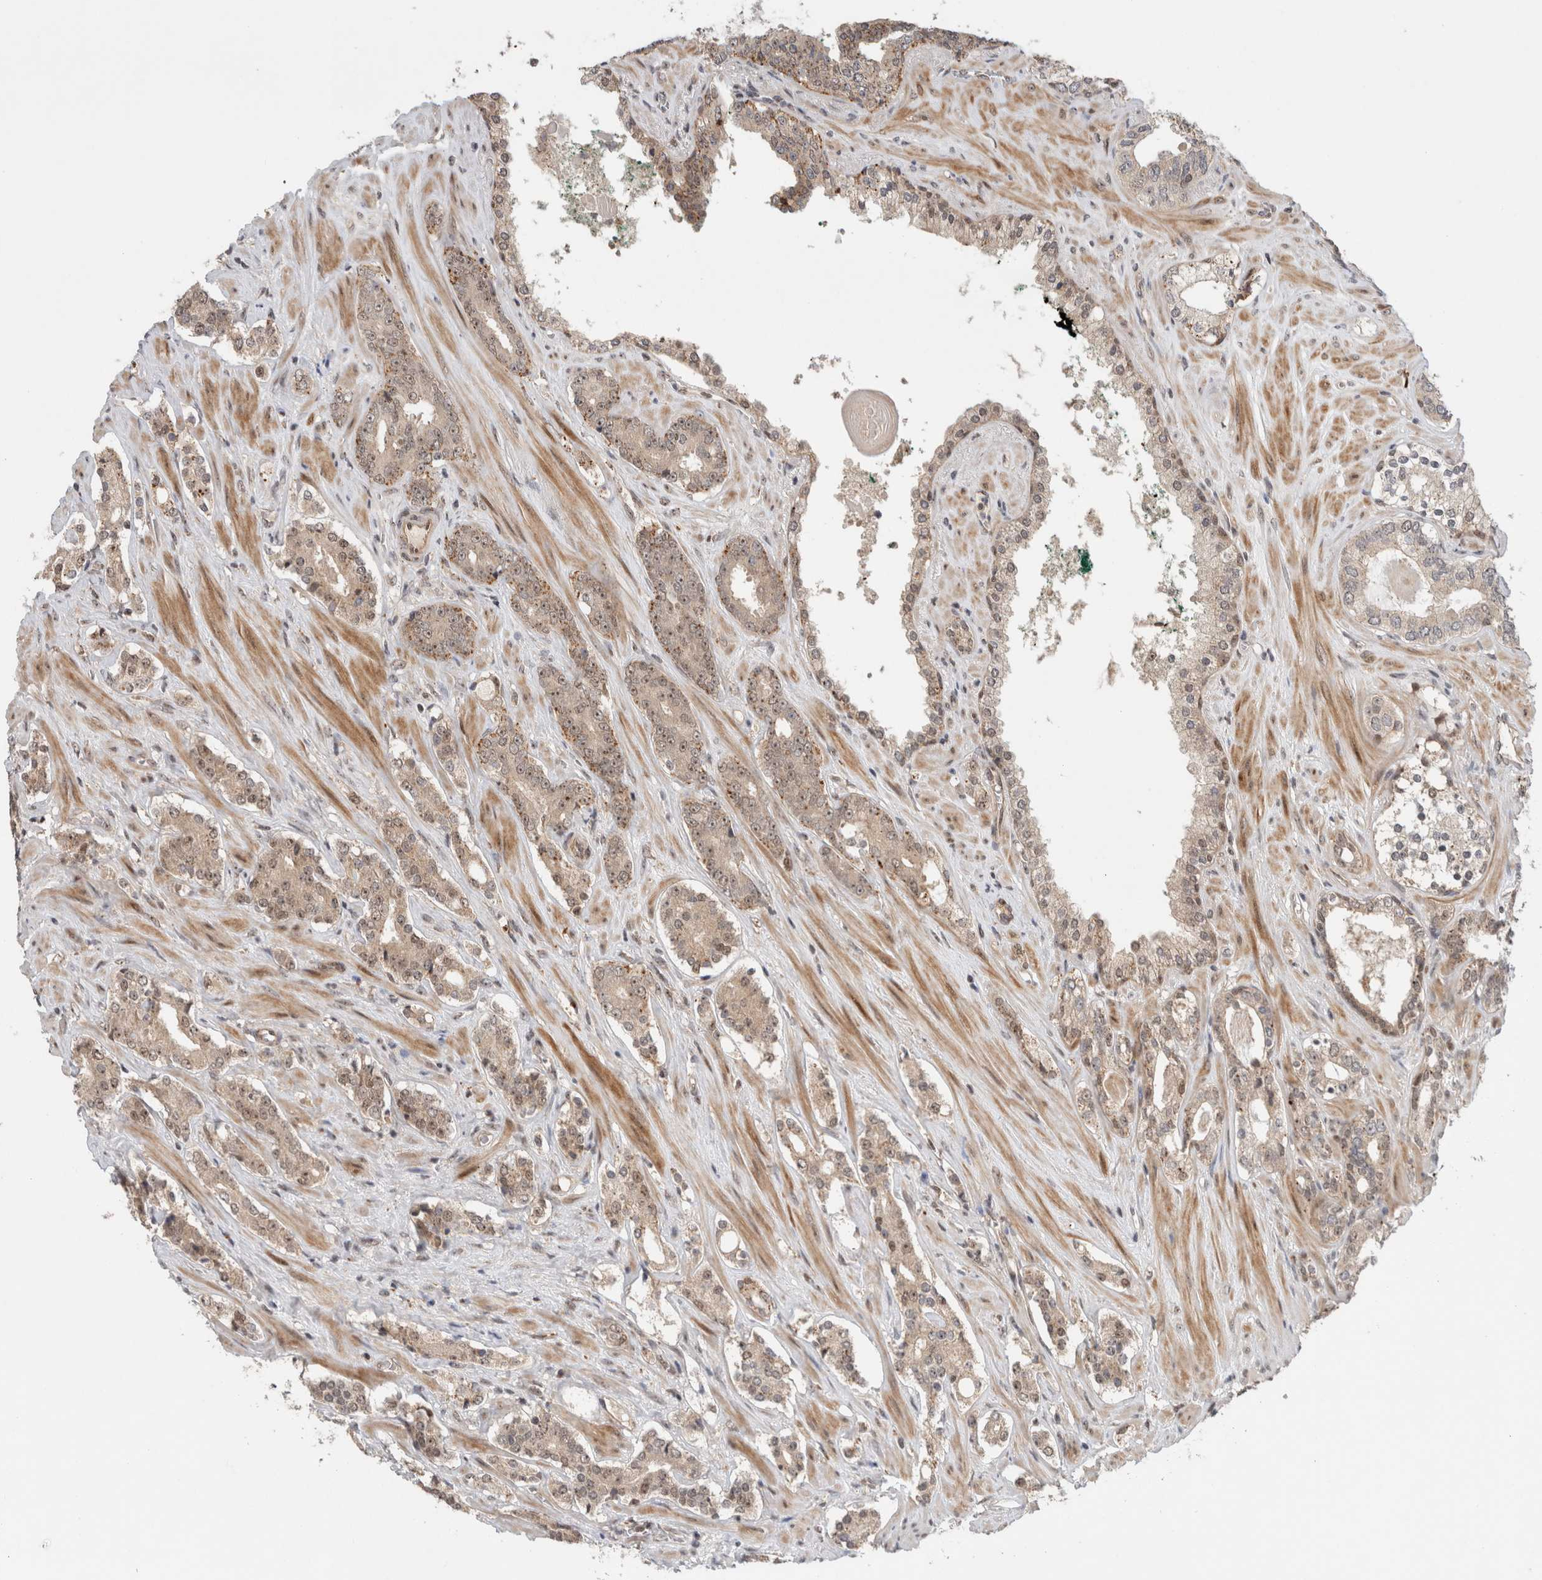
{"staining": {"intensity": "weak", "quantity": "25%-75%", "location": "nuclear"}, "tissue": "prostate cancer", "cell_type": "Tumor cells", "image_type": "cancer", "snomed": [{"axis": "morphology", "description": "Adenocarcinoma, High grade"}, {"axis": "topography", "description": "Prostate"}], "caption": "High-magnification brightfield microscopy of prostate cancer stained with DAB (brown) and counterstained with hematoxylin (blue). tumor cells exhibit weak nuclear positivity is identified in about25%-75% of cells.", "gene": "MPHOSPH6", "patient": {"sex": "male", "age": 71}}